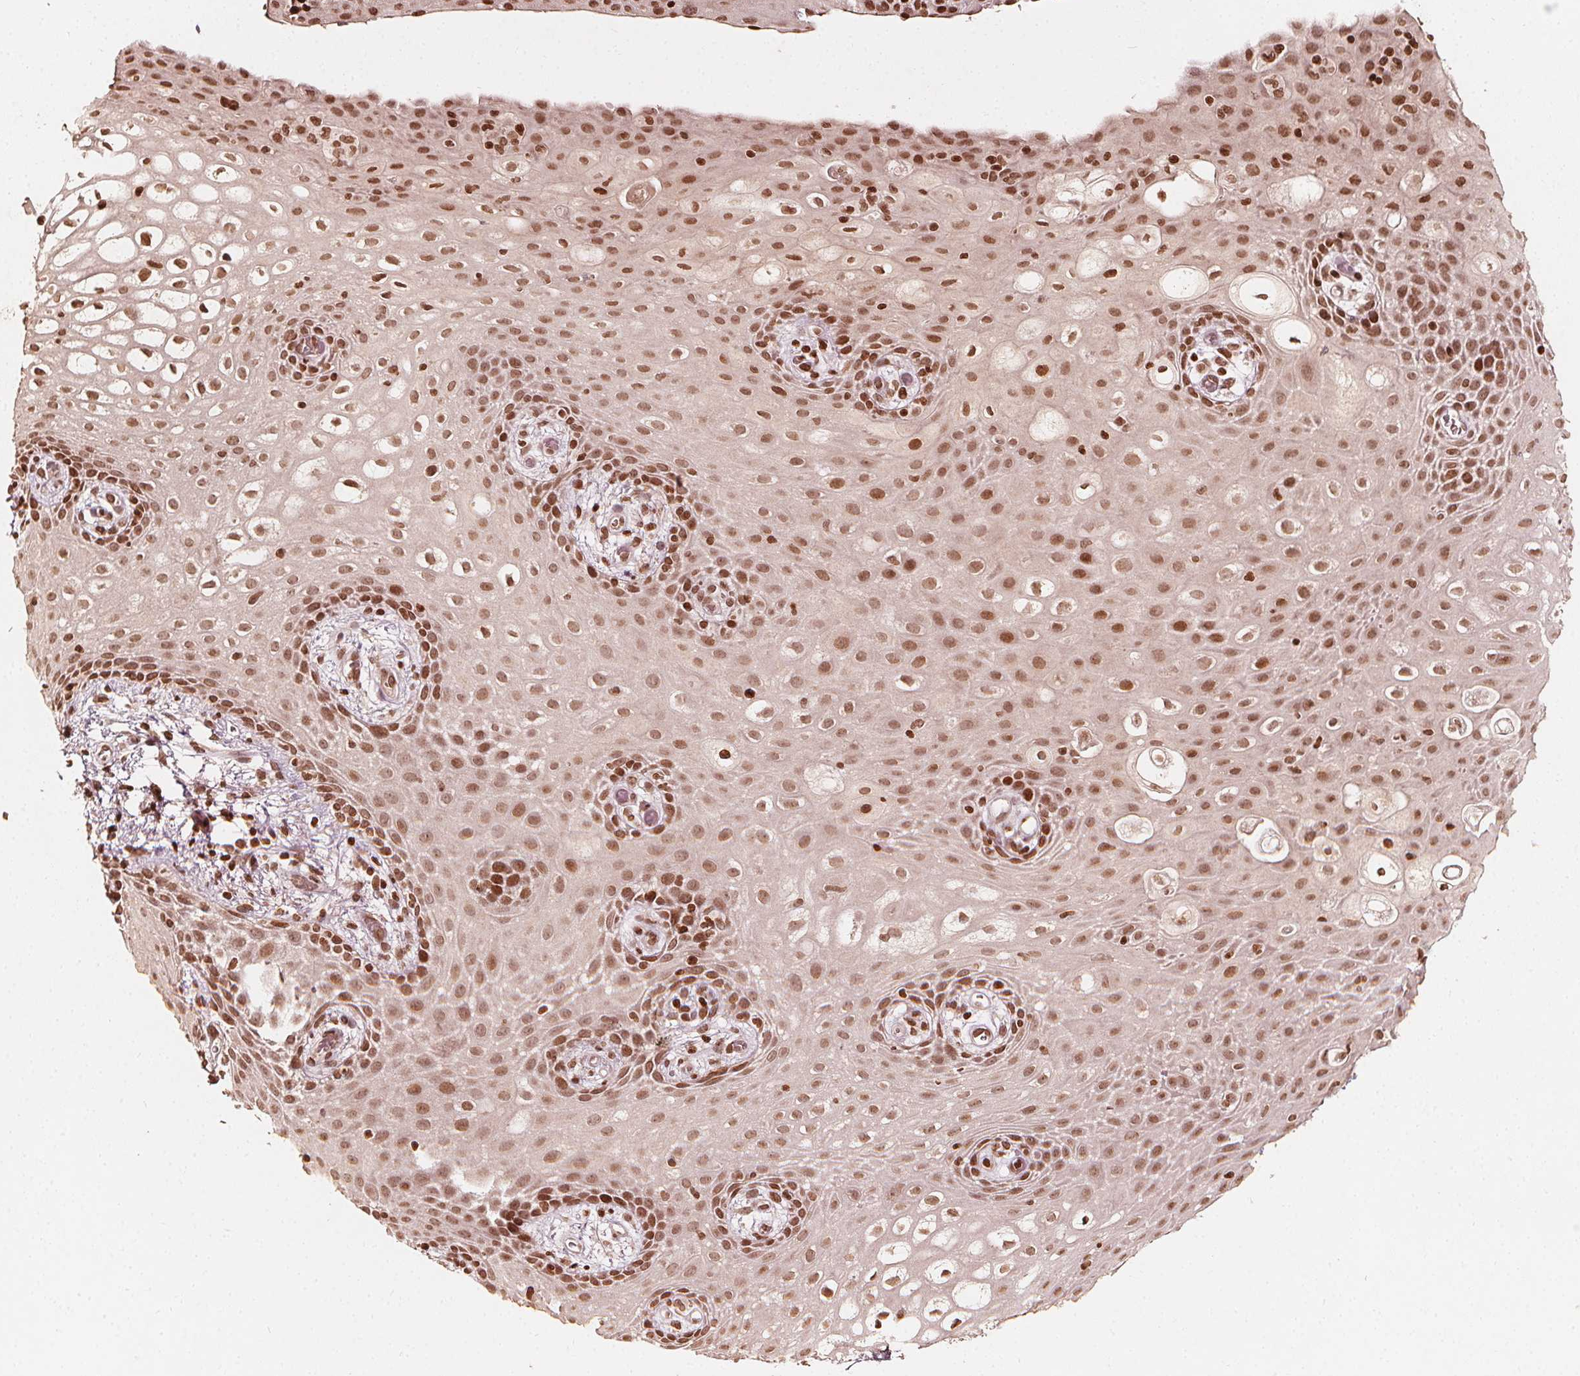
{"staining": {"intensity": "moderate", "quantity": ">75%", "location": "nuclear"}, "tissue": "skin", "cell_type": "Epidermal cells", "image_type": "normal", "snomed": [{"axis": "morphology", "description": "Normal tissue, NOS"}, {"axis": "topography", "description": "Anal"}], "caption": "Brown immunohistochemical staining in unremarkable human skin demonstrates moderate nuclear staining in about >75% of epidermal cells. The protein of interest is shown in brown color, while the nuclei are stained blue.", "gene": "H3C14", "patient": {"sex": "female", "age": 46}}